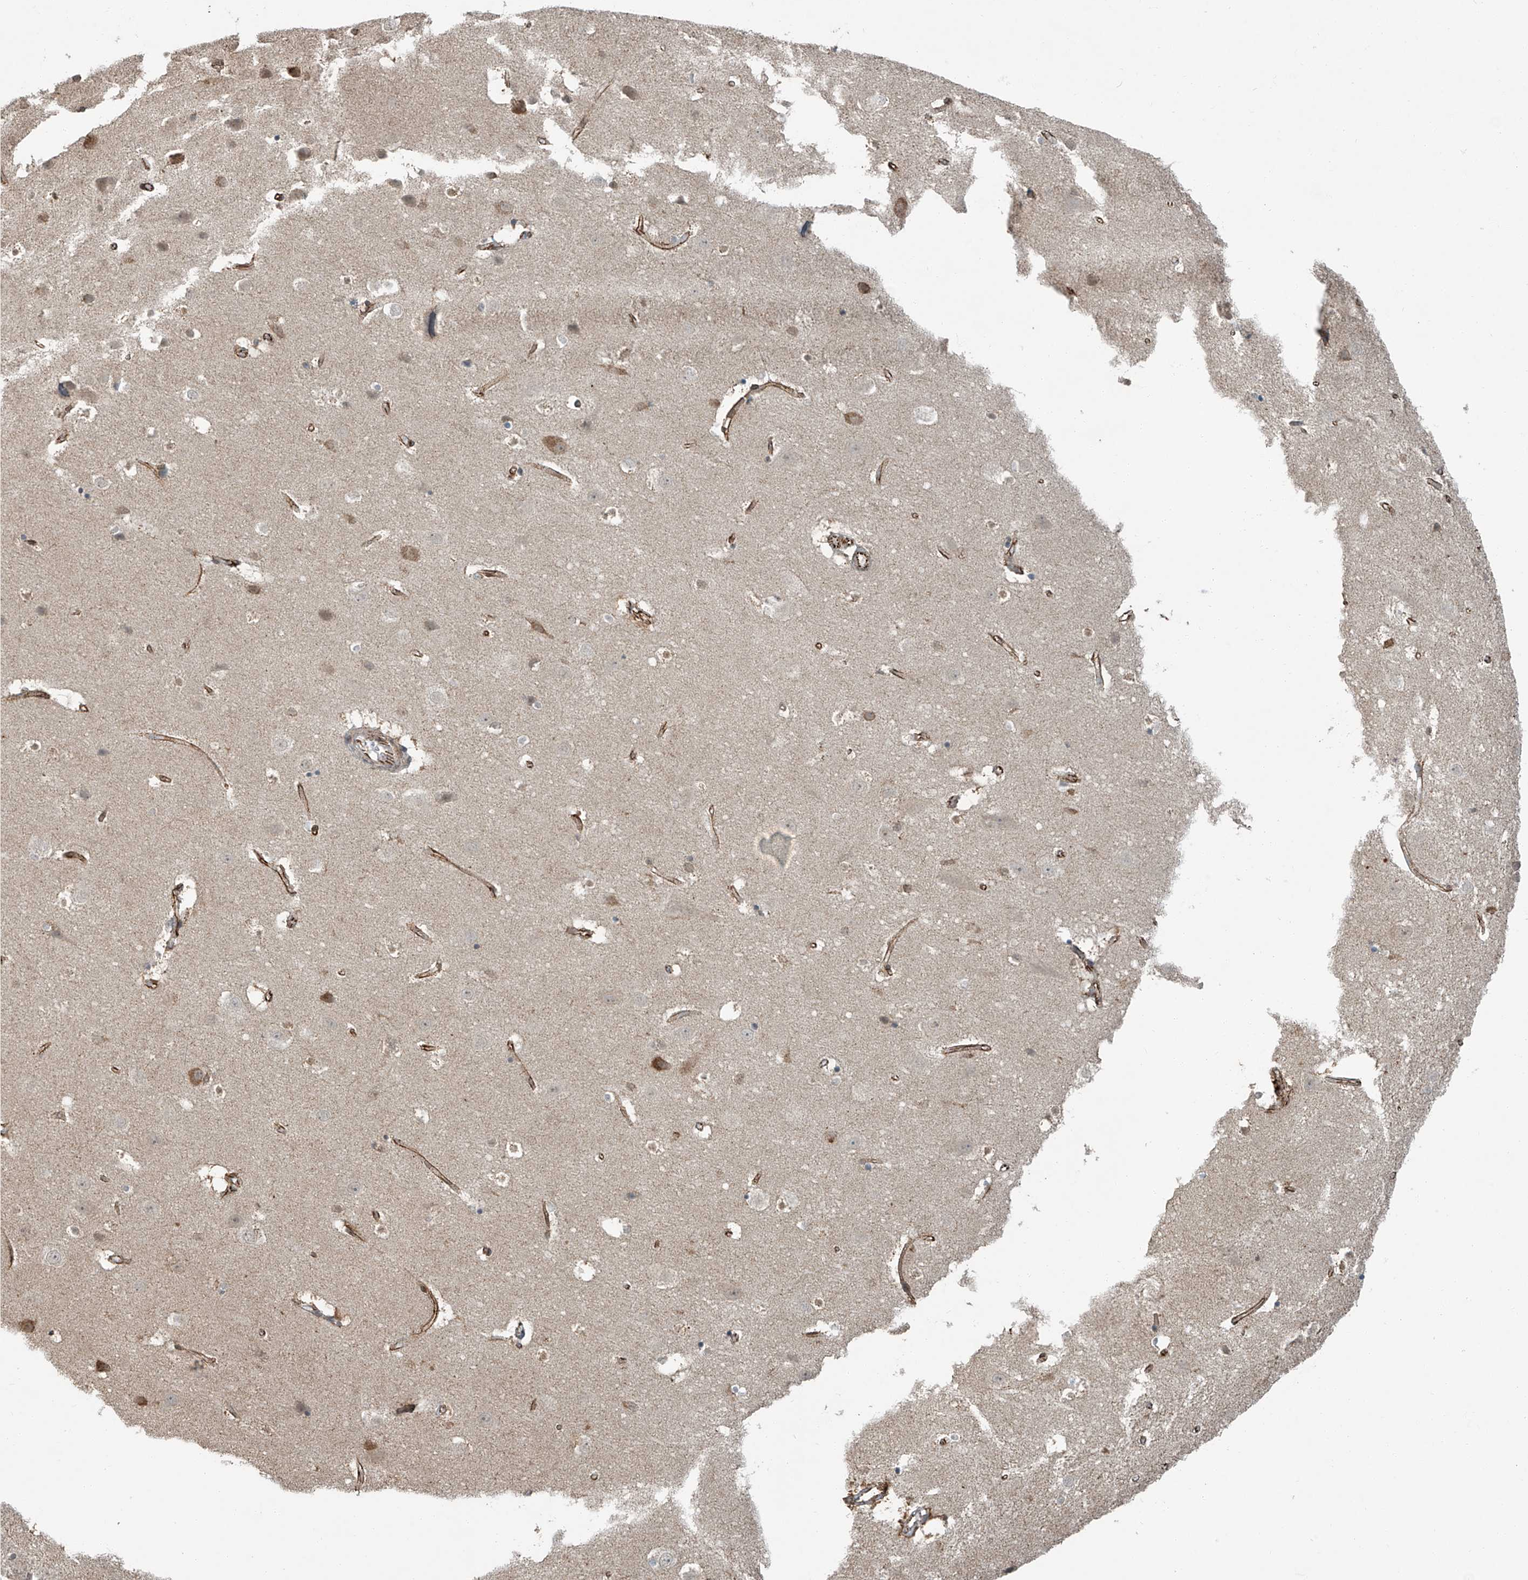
{"staining": {"intensity": "strong", "quantity": ">75%", "location": "cytoplasmic/membranous"}, "tissue": "cerebral cortex", "cell_type": "Endothelial cells", "image_type": "normal", "snomed": [{"axis": "morphology", "description": "Normal tissue, NOS"}, {"axis": "topography", "description": "Cerebral cortex"}], "caption": "Strong cytoplasmic/membranous expression is identified in approximately >75% of endothelial cells in benign cerebral cortex.", "gene": "ZNF16", "patient": {"sex": "male", "age": 54}}